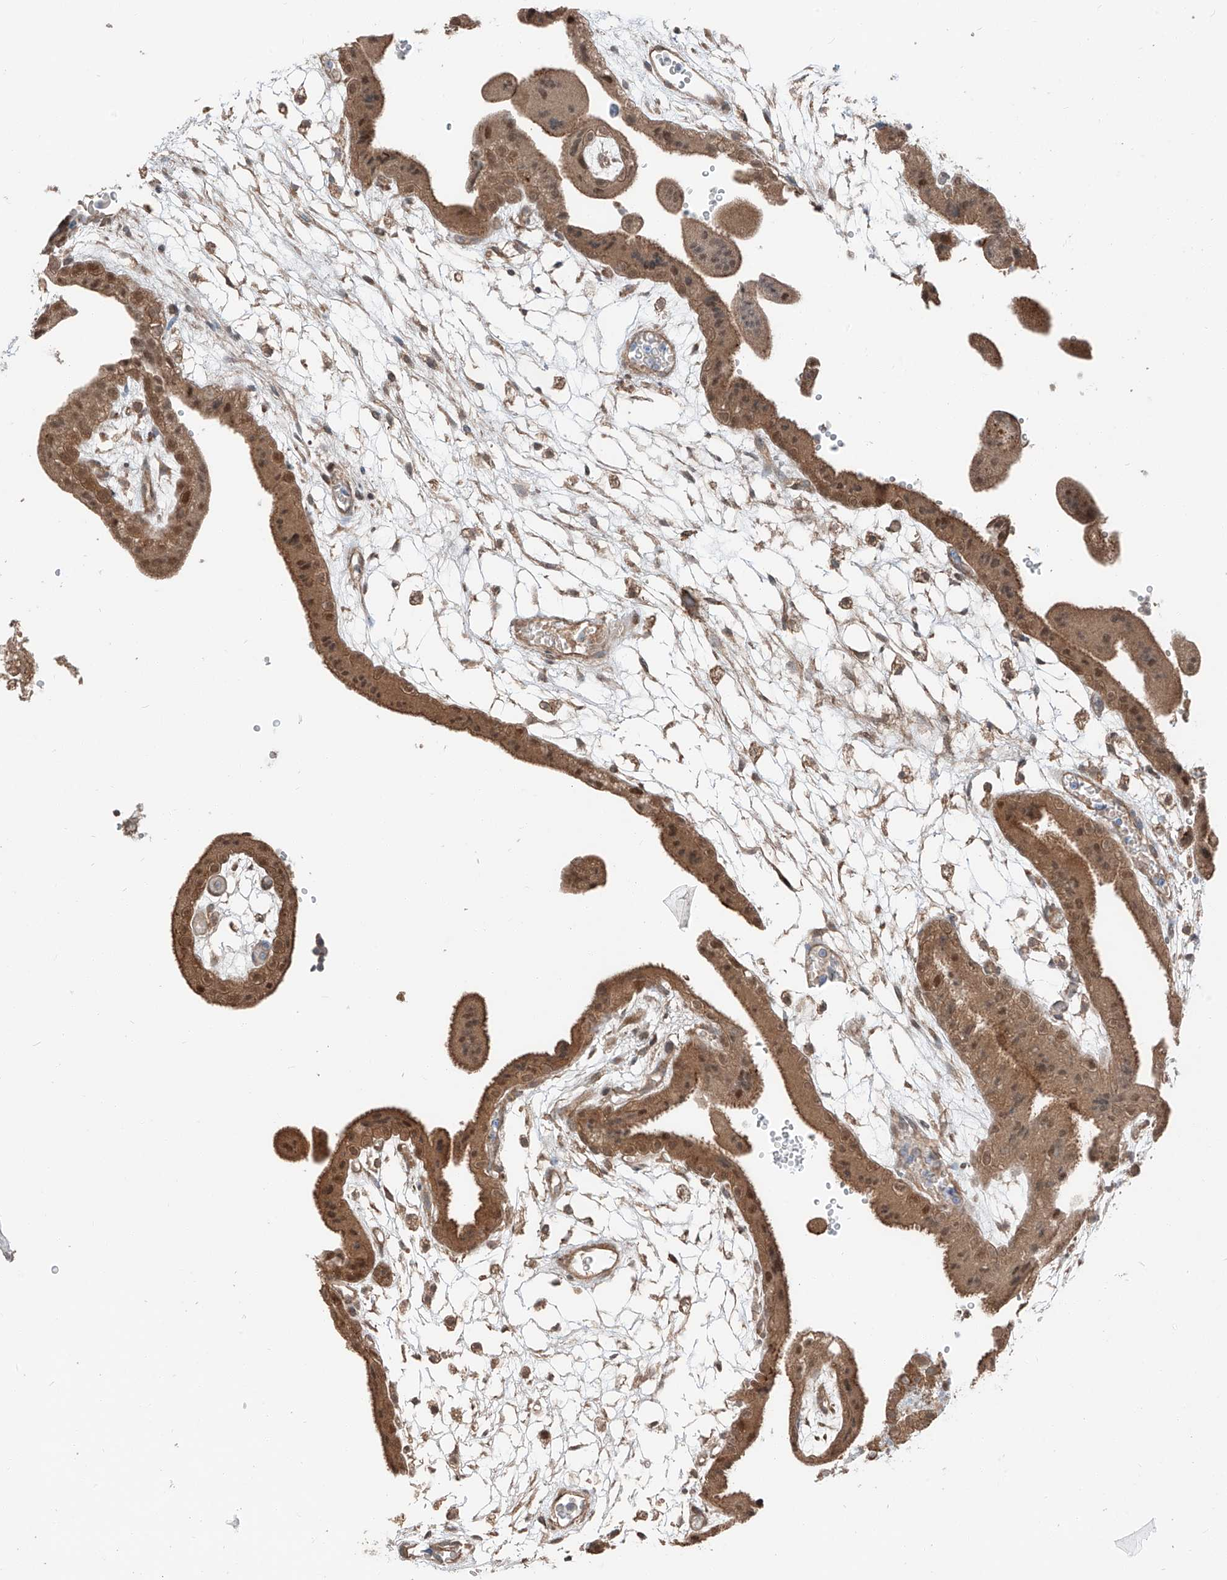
{"staining": {"intensity": "moderate", "quantity": ">75%", "location": "cytoplasmic/membranous,nuclear"}, "tissue": "placenta", "cell_type": "Decidual cells", "image_type": "normal", "snomed": [{"axis": "morphology", "description": "Normal tissue, NOS"}, {"axis": "topography", "description": "Placenta"}], "caption": "Immunohistochemical staining of unremarkable placenta displays medium levels of moderate cytoplasmic/membranous,nuclear staining in about >75% of decidual cells.", "gene": "CEP162", "patient": {"sex": "female", "age": 18}}